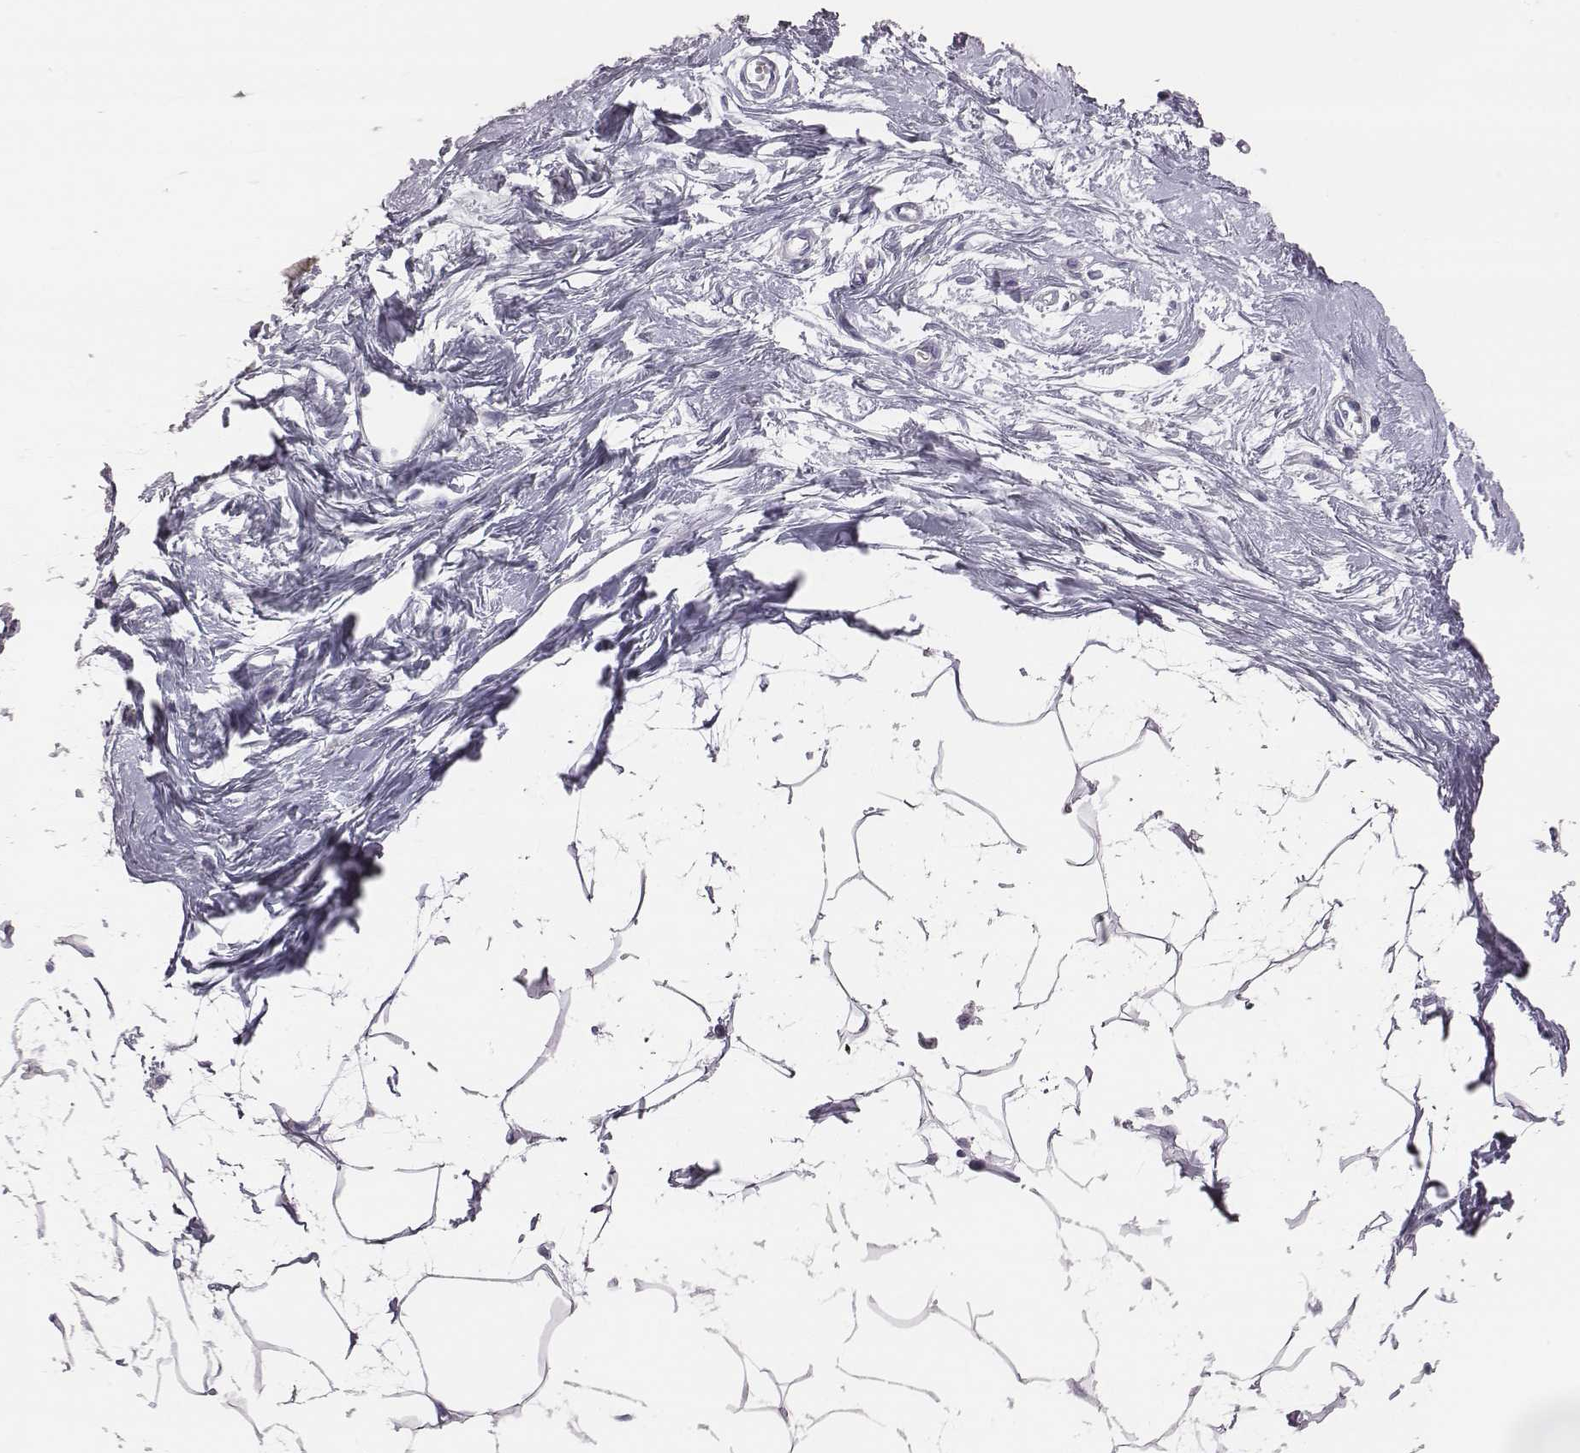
{"staining": {"intensity": "negative", "quantity": "none", "location": "none"}, "tissue": "breast", "cell_type": "Adipocytes", "image_type": "normal", "snomed": [{"axis": "morphology", "description": "Normal tissue, NOS"}, {"axis": "topography", "description": "Breast"}], "caption": "The micrograph exhibits no significant staining in adipocytes of breast.", "gene": "ACOD1", "patient": {"sex": "female", "age": 45}}